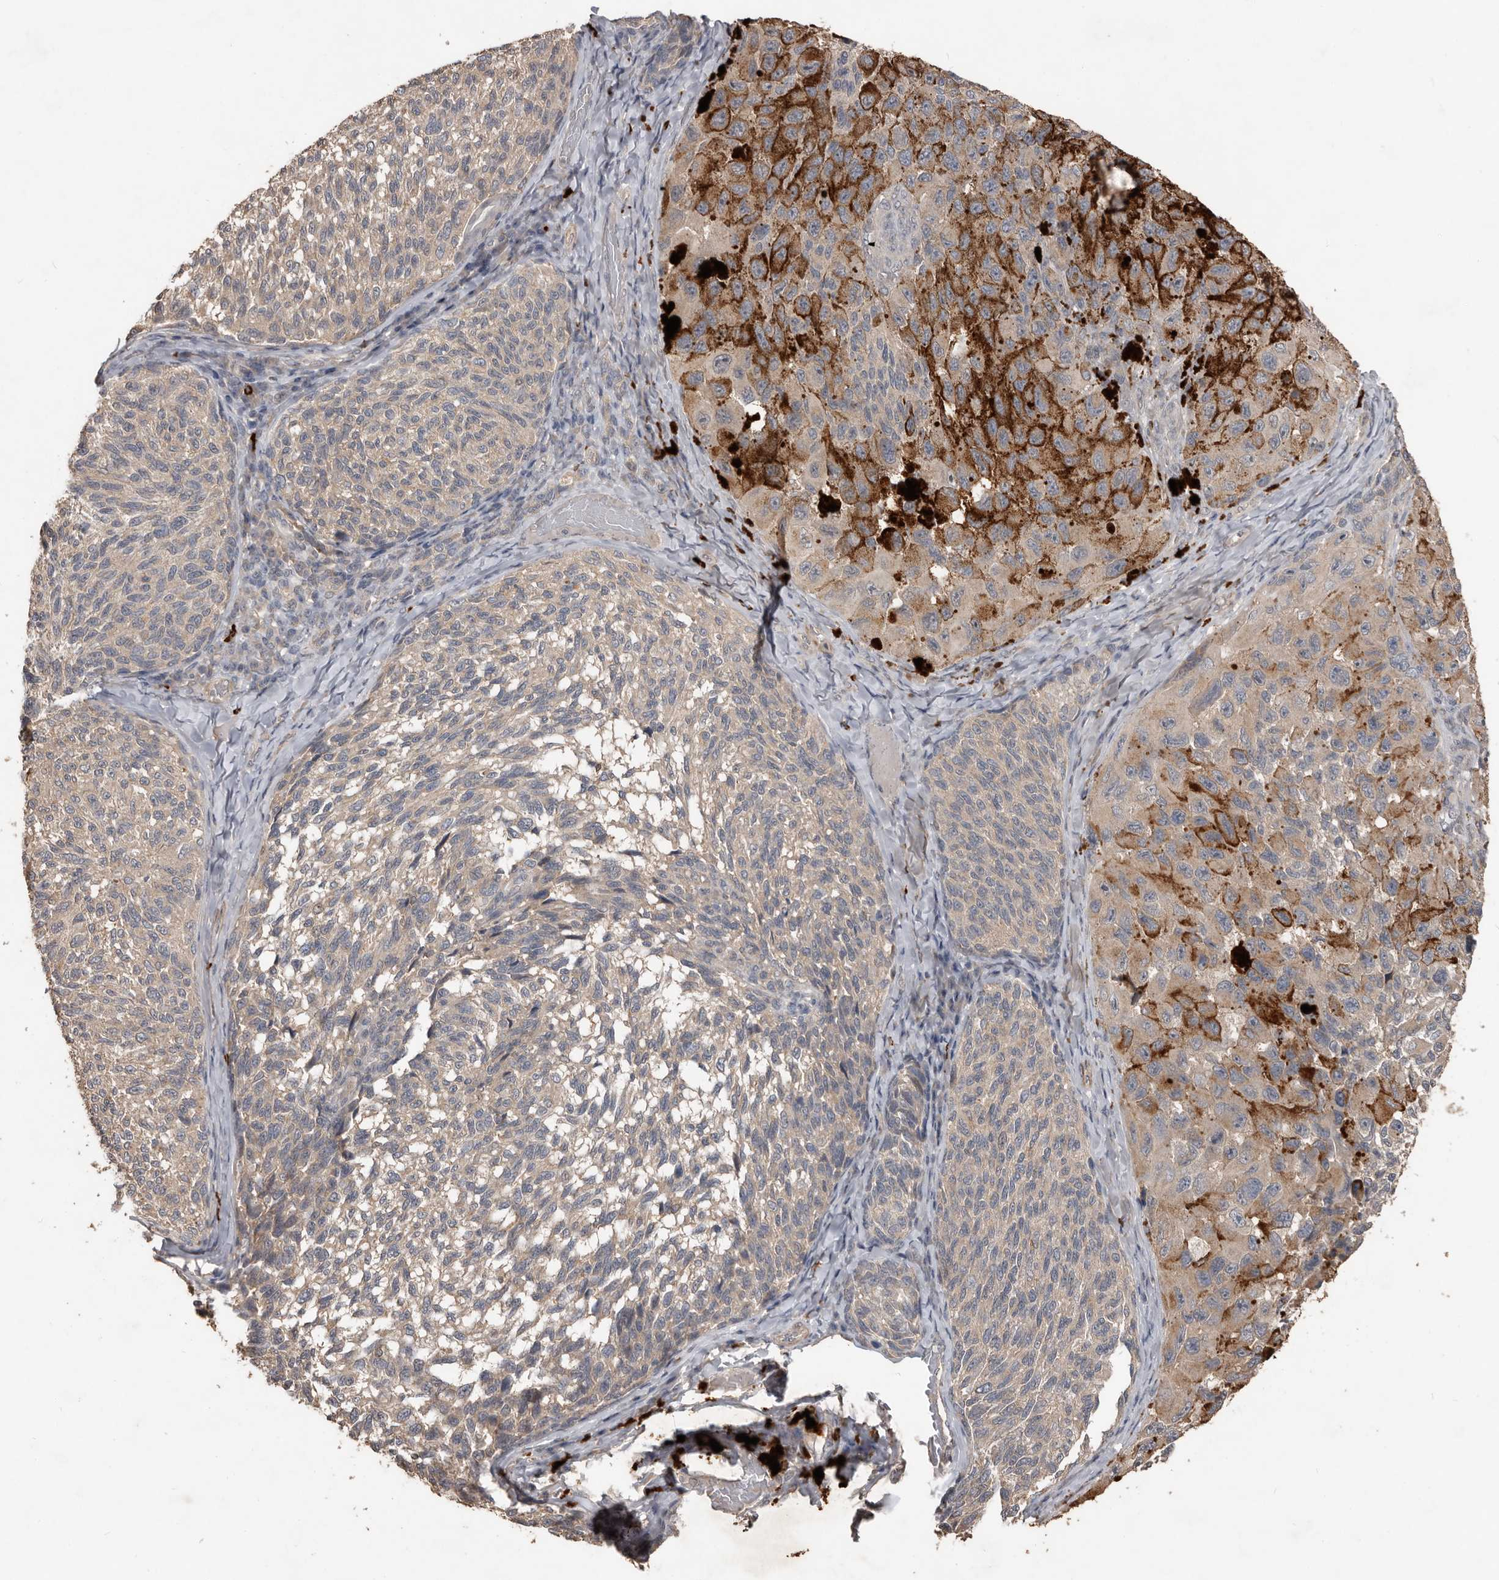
{"staining": {"intensity": "weak", "quantity": "<25%", "location": "cytoplasmic/membranous"}, "tissue": "melanoma", "cell_type": "Tumor cells", "image_type": "cancer", "snomed": [{"axis": "morphology", "description": "Malignant melanoma, NOS"}, {"axis": "topography", "description": "Skin"}], "caption": "Image shows no protein staining in tumor cells of melanoma tissue.", "gene": "BAMBI", "patient": {"sex": "female", "age": 73}}